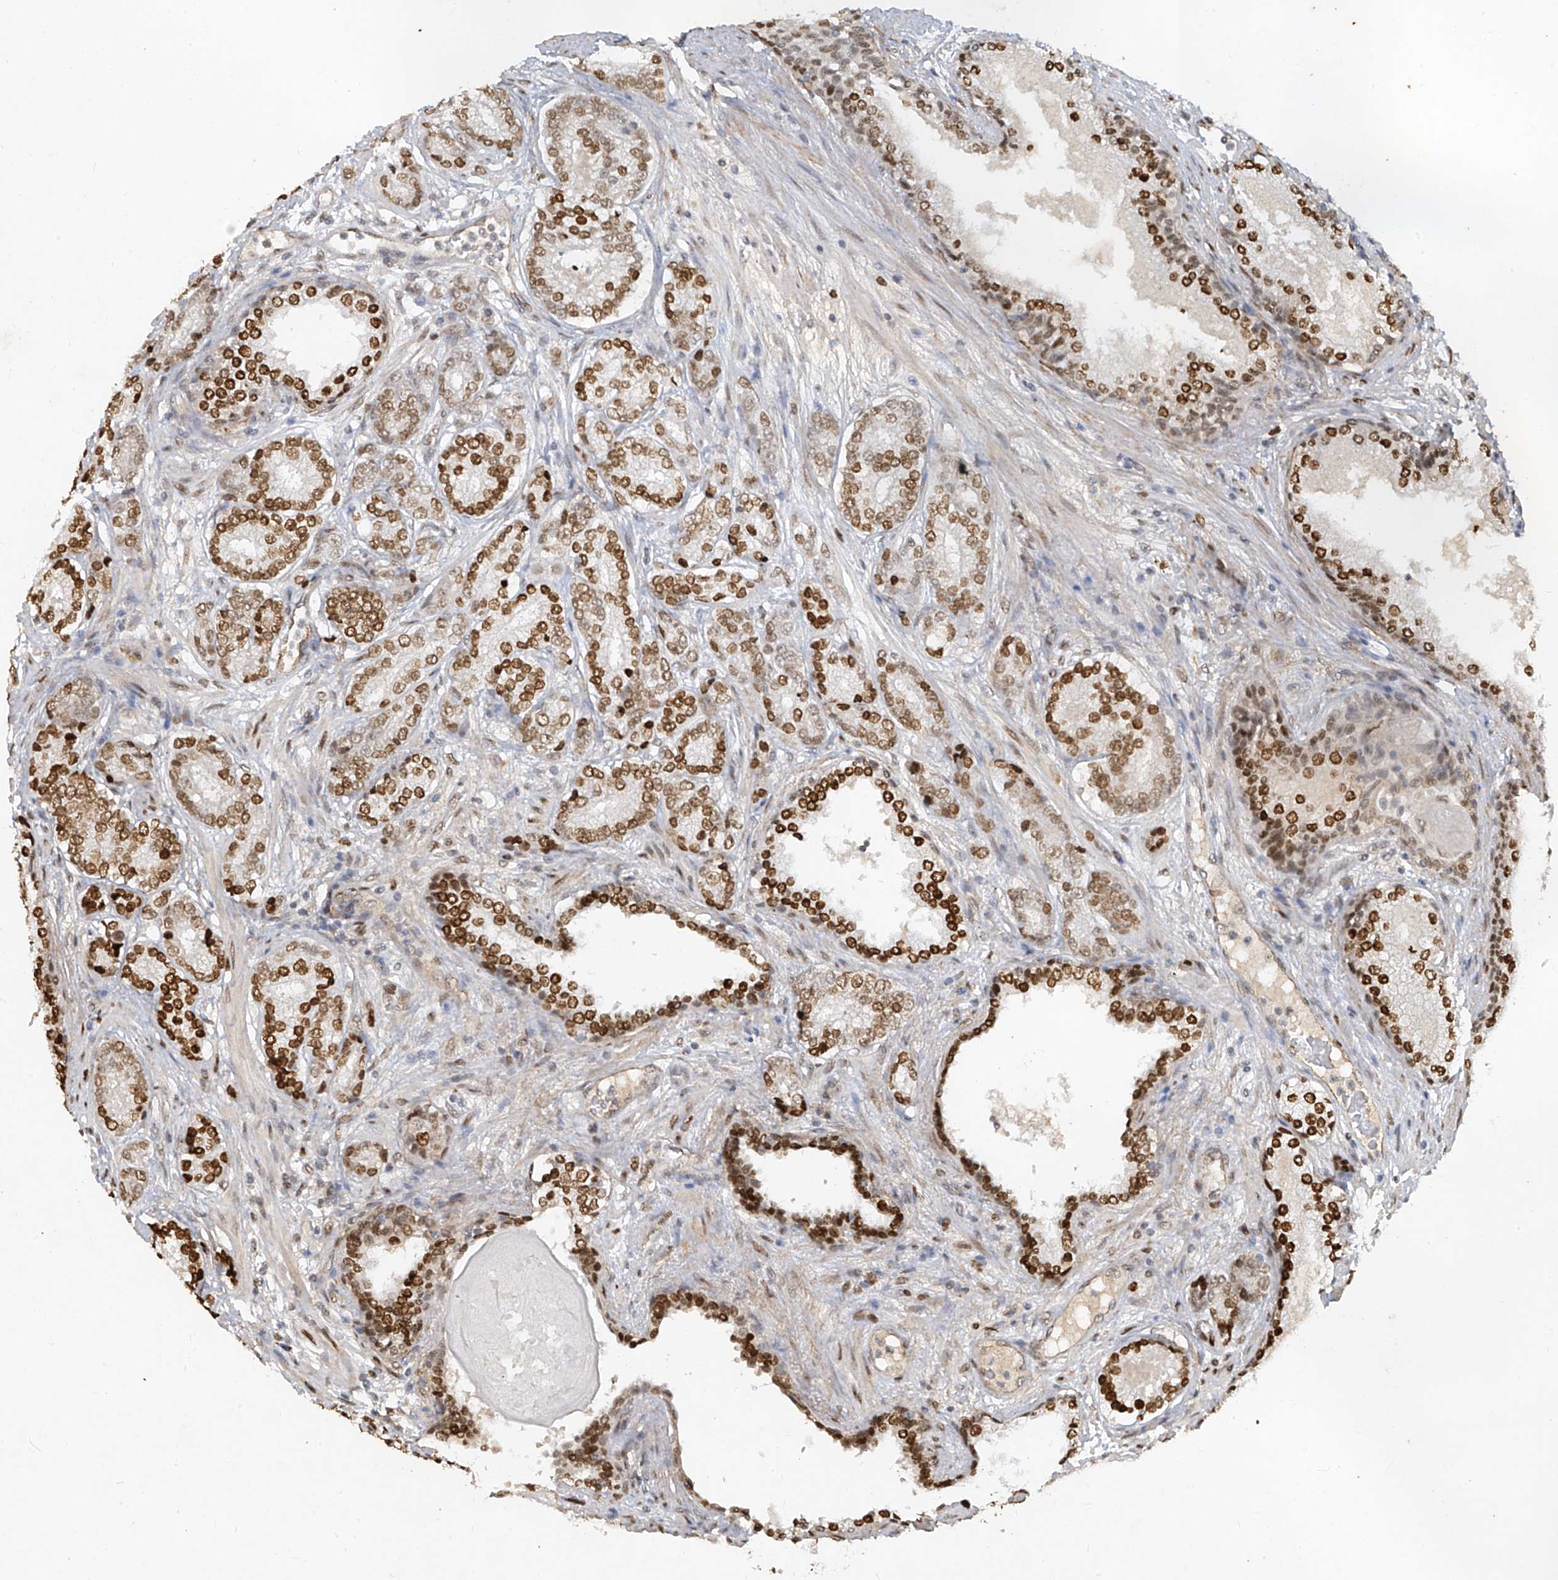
{"staining": {"intensity": "strong", "quantity": ">75%", "location": "nuclear"}, "tissue": "prostate cancer", "cell_type": "Tumor cells", "image_type": "cancer", "snomed": [{"axis": "morphology", "description": "Adenocarcinoma, High grade"}, {"axis": "topography", "description": "Prostate"}], "caption": "This is a photomicrograph of immunohistochemistry (IHC) staining of prostate adenocarcinoma (high-grade), which shows strong staining in the nuclear of tumor cells.", "gene": "ATRIP", "patient": {"sex": "male", "age": 61}}